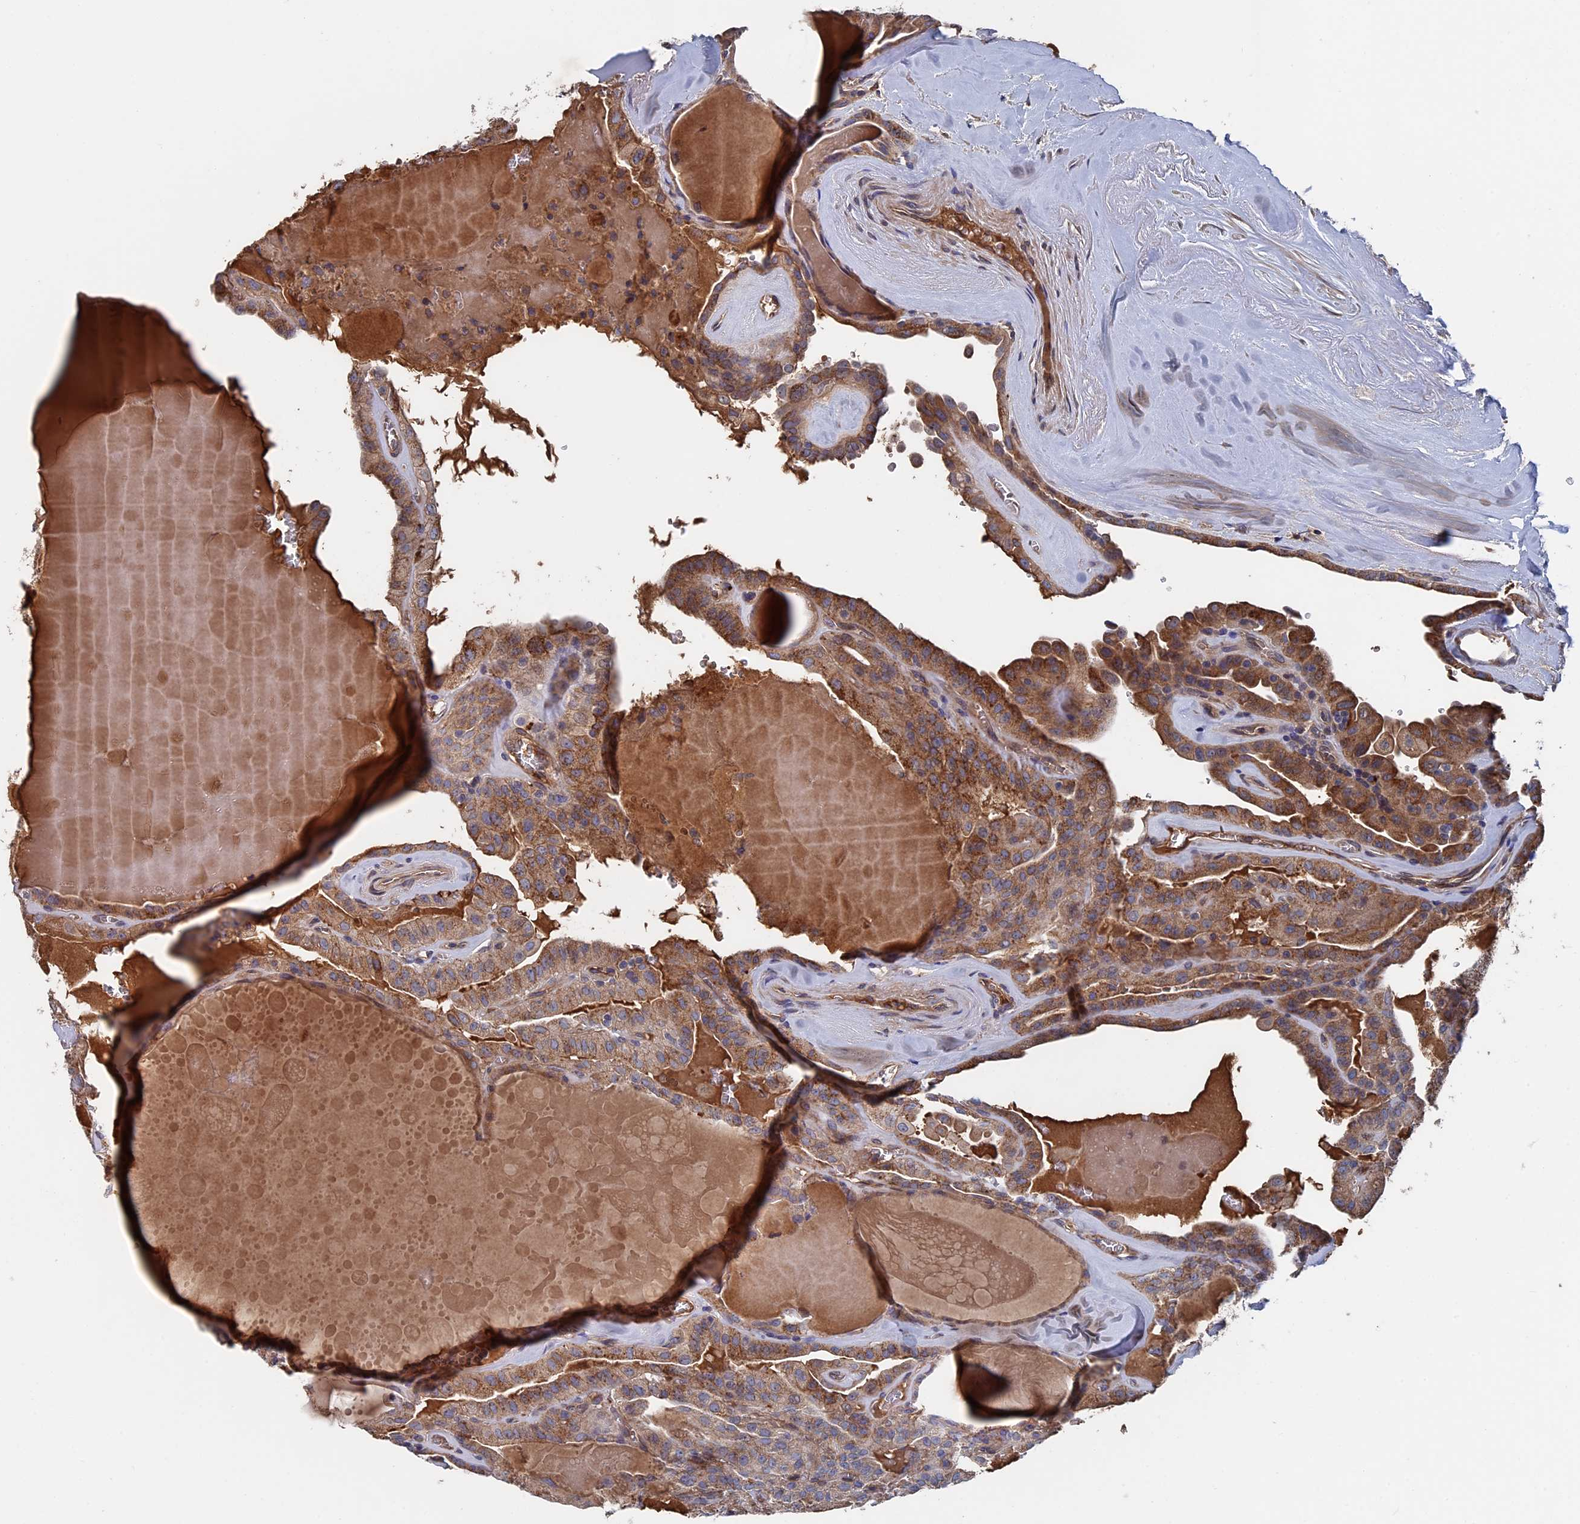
{"staining": {"intensity": "moderate", "quantity": ">75%", "location": "cytoplasmic/membranous"}, "tissue": "thyroid cancer", "cell_type": "Tumor cells", "image_type": "cancer", "snomed": [{"axis": "morphology", "description": "Papillary adenocarcinoma, NOS"}, {"axis": "topography", "description": "Thyroid gland"}], "caption": "The micrograph demonstrates immunohistochemical staining of thyroid cancer (papillary adenocarcinoma). There is moderate cytoplasmic/membranous expression is seen in about >75% of tumor cells. The protein of interest is shown in brown color, while the nuclei are stained blue.", "gene": "RPUSD1", "patient": {"sex": "male", "age": 52}}